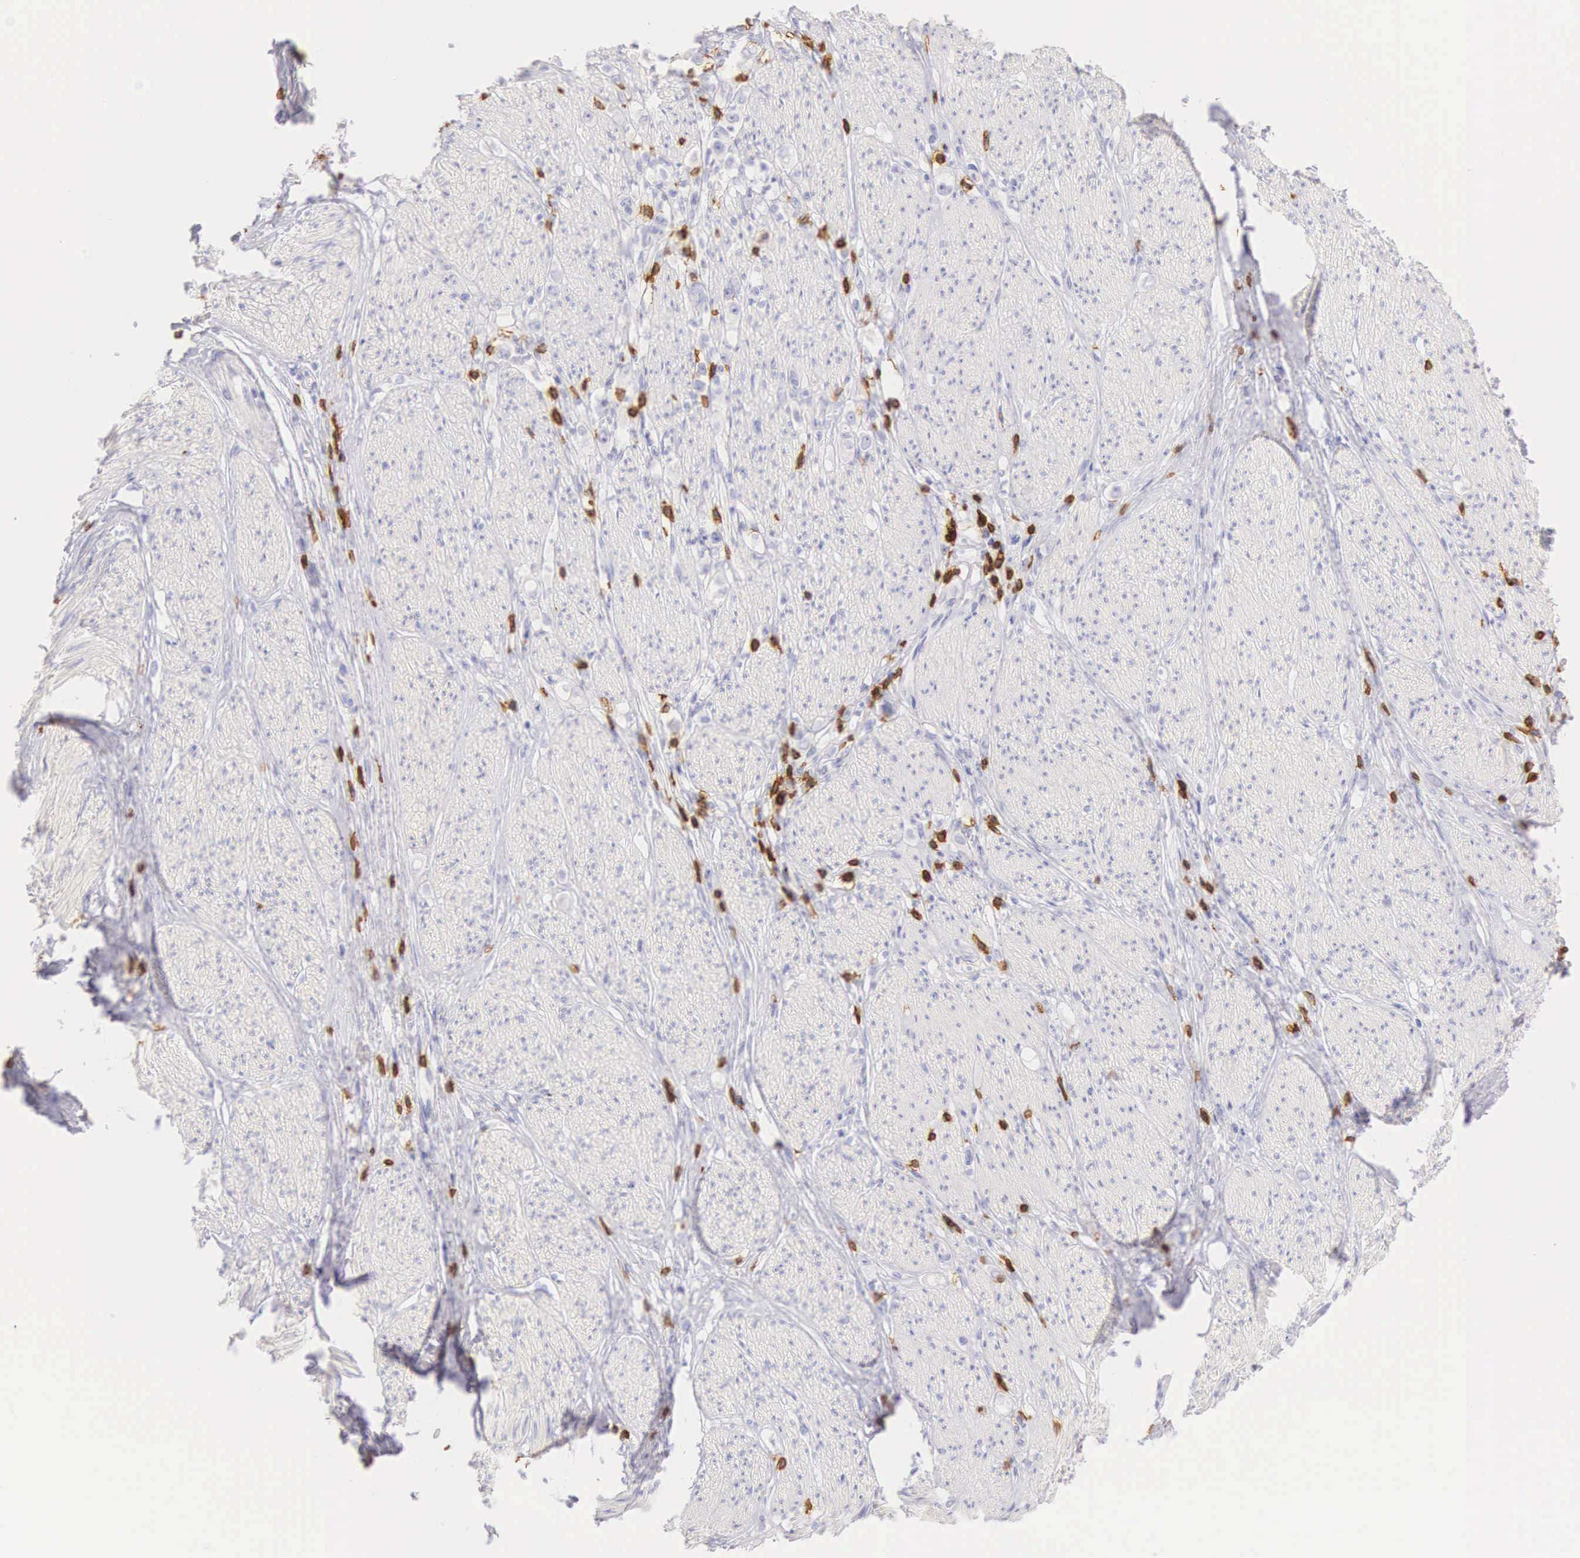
{"staining": {"intensity": "negative", "quantity": "none", "location": "none"}, "tissue": "stomach cancer", "cell_type": "Tumor cells", "image_type": "cancer", "snomed": [{"axis": "morphology", "description": "Adenocarcinoma, NOS"}, {"axis": "topography", "description": "Stomach"}], "caption": "Histopathology image shows no protein positivity in tumor cells of stomach cancer tissue. Brightfield microscopy of IHC stained with DAB (3,3'-diaminobenzidine) (brown) and hematoxylin (blue), captured at high magnification.", "gene": "CD3E", "patient": {"sex": "male", "age": 72}}